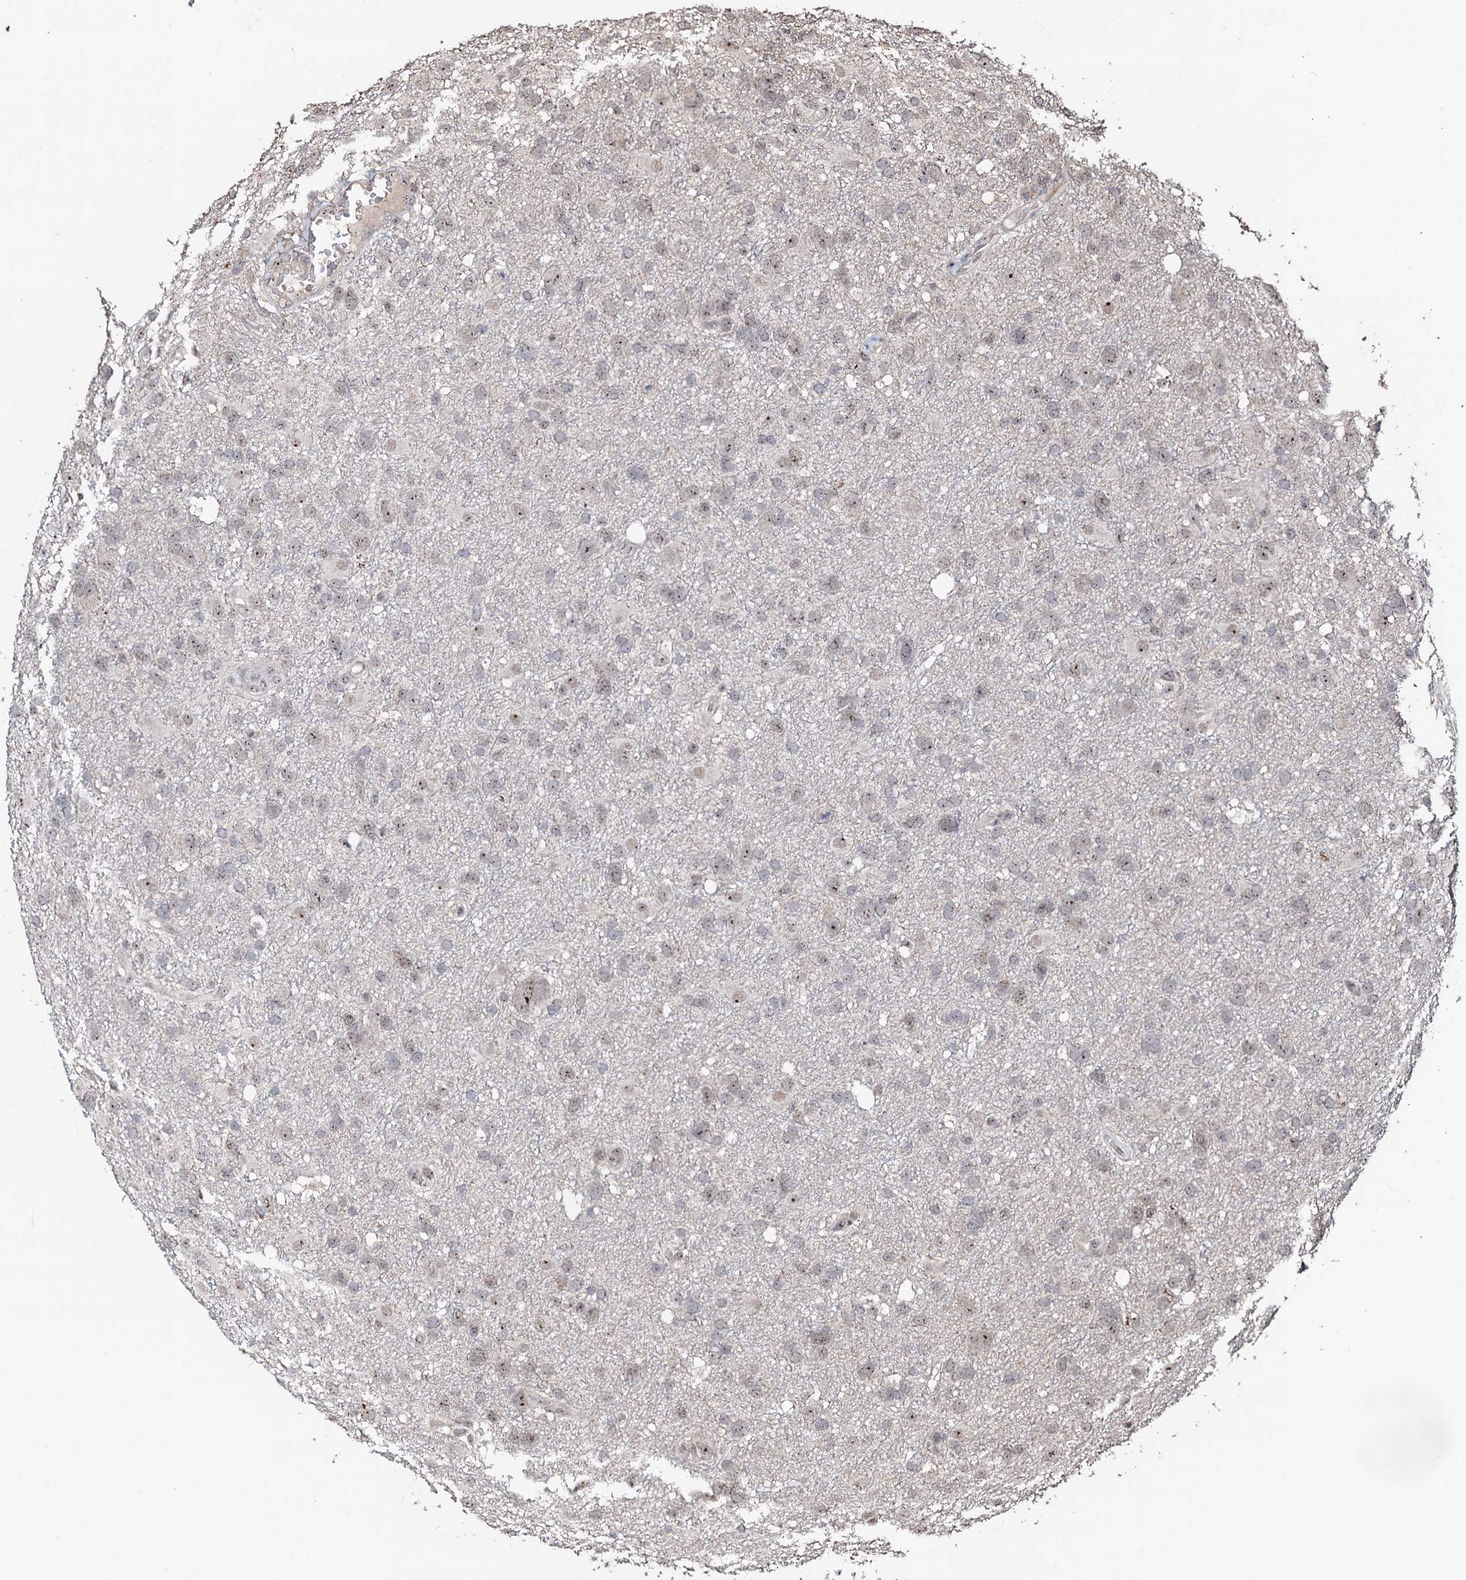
{"staining": {"intensity": "weak", "quantity": "<25%", "location": "nuclear"}, "tissue": "glioma", "cell_type": "Tumor cells", "image_type": "cancer", "snomed": [{"axis": "morphology", "description": "Glioma, malignant, High grade"}, {"axis": "topography", "description": "Brain"}], "caption": "Immunohistochemical staining of glioma reveals no significant positivity in tumor cells.", "gene": "SUPT7L", "patient": {"sex": "male", "age": 61}}